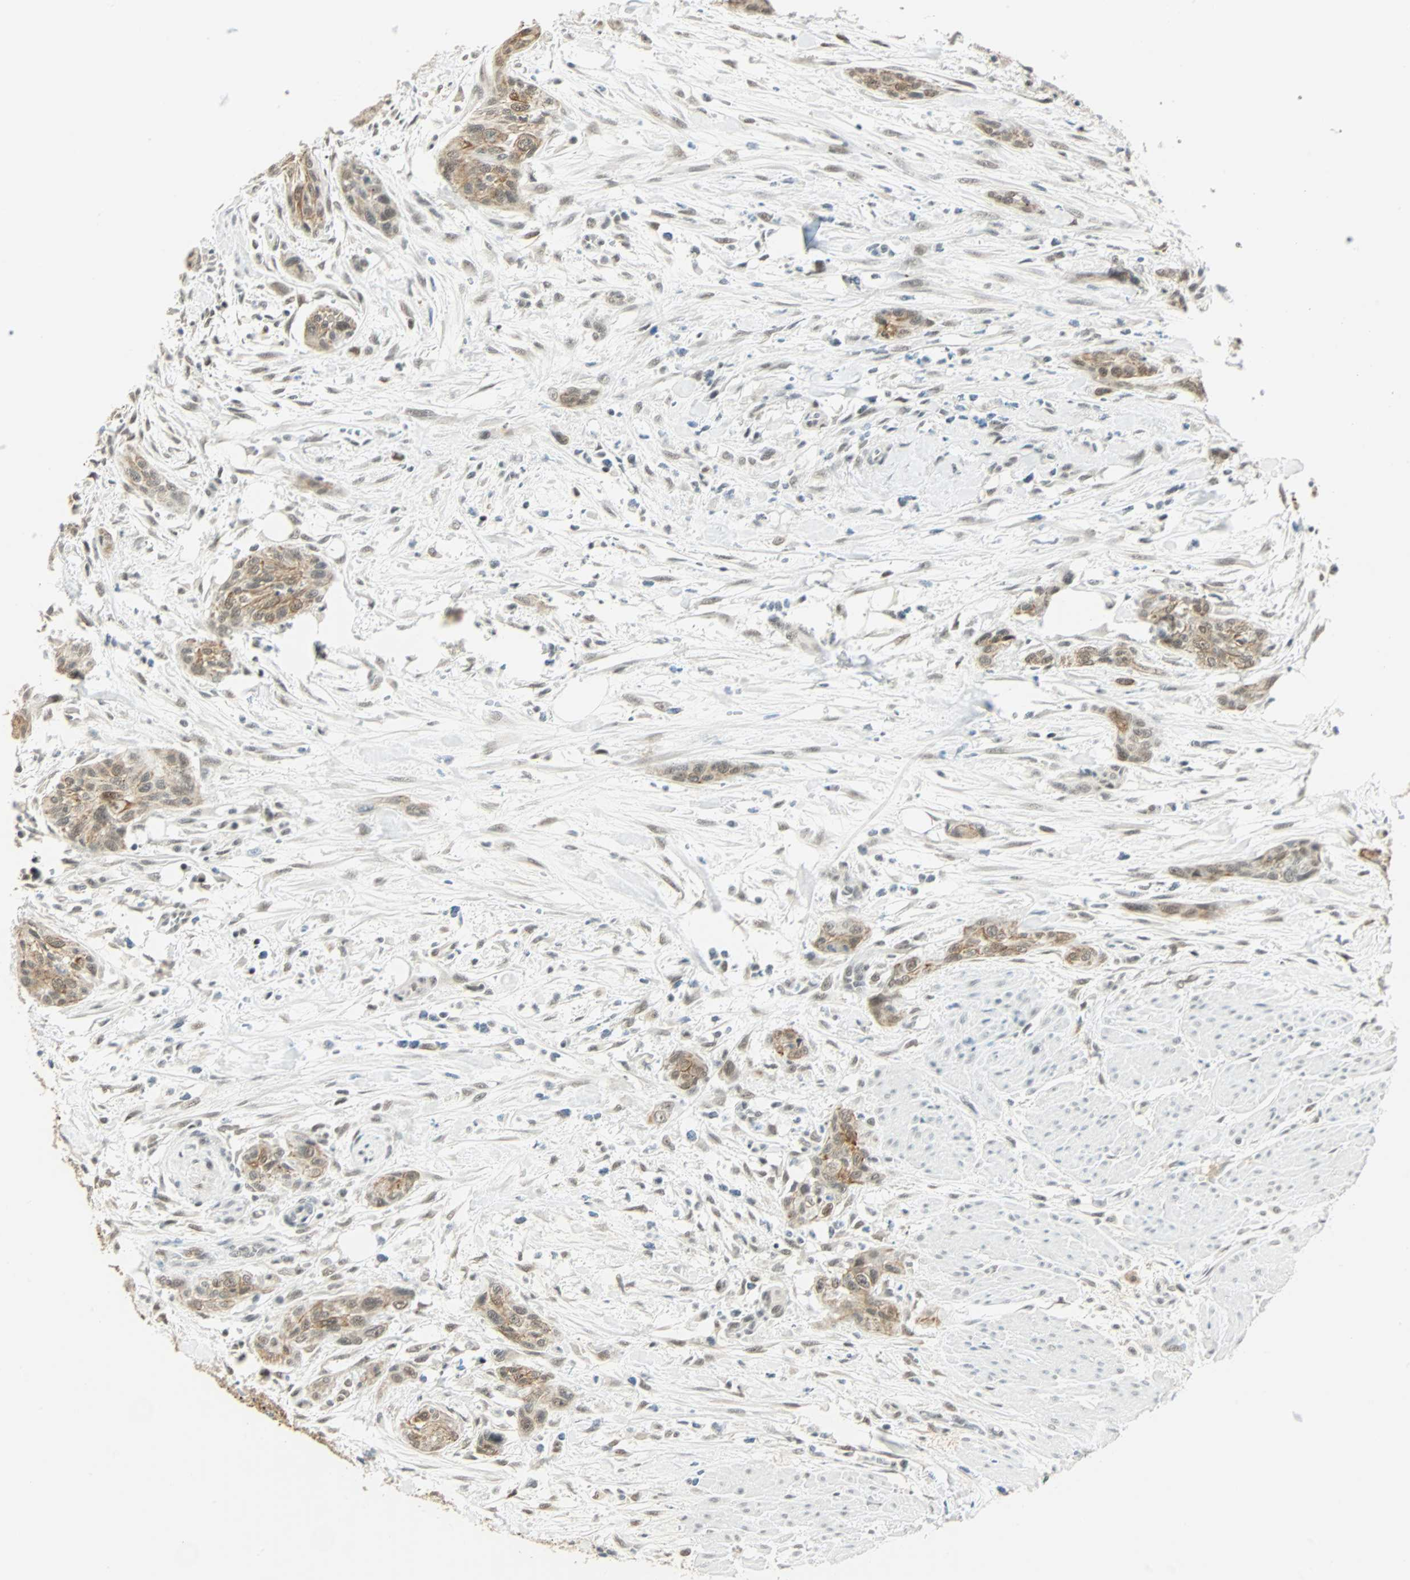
{"staining": {"intensity": "moderate", "quantity": "25%-75%", "location": "cytoplasmic/membranous"}, "tissue": "urothelial cancer", "cell_type": "Tumor cells", "image_type": "cancer", "snomed": [{"axis": "morphology", "description": "Urothelial carcinoma, High grade"}, {"axis": "topography", "description": "Urinary bladder"}], "caption": "High-magnification brightfield microscopy of urothelial carcinoma (high-grade) stained with DAB (3,3'-diaminobenzidine) (brown) and counterstained with hematoxylin (blue). tumor cells exhibit moderate cytoplasmic/membranous positivity is appreciated in approximately25%-75% of cells. (brown staining indicates protein expression, while blue staining denotes nuclei).", "gene": "NELFE", "patient": {"sex": "male", "age": 35}}